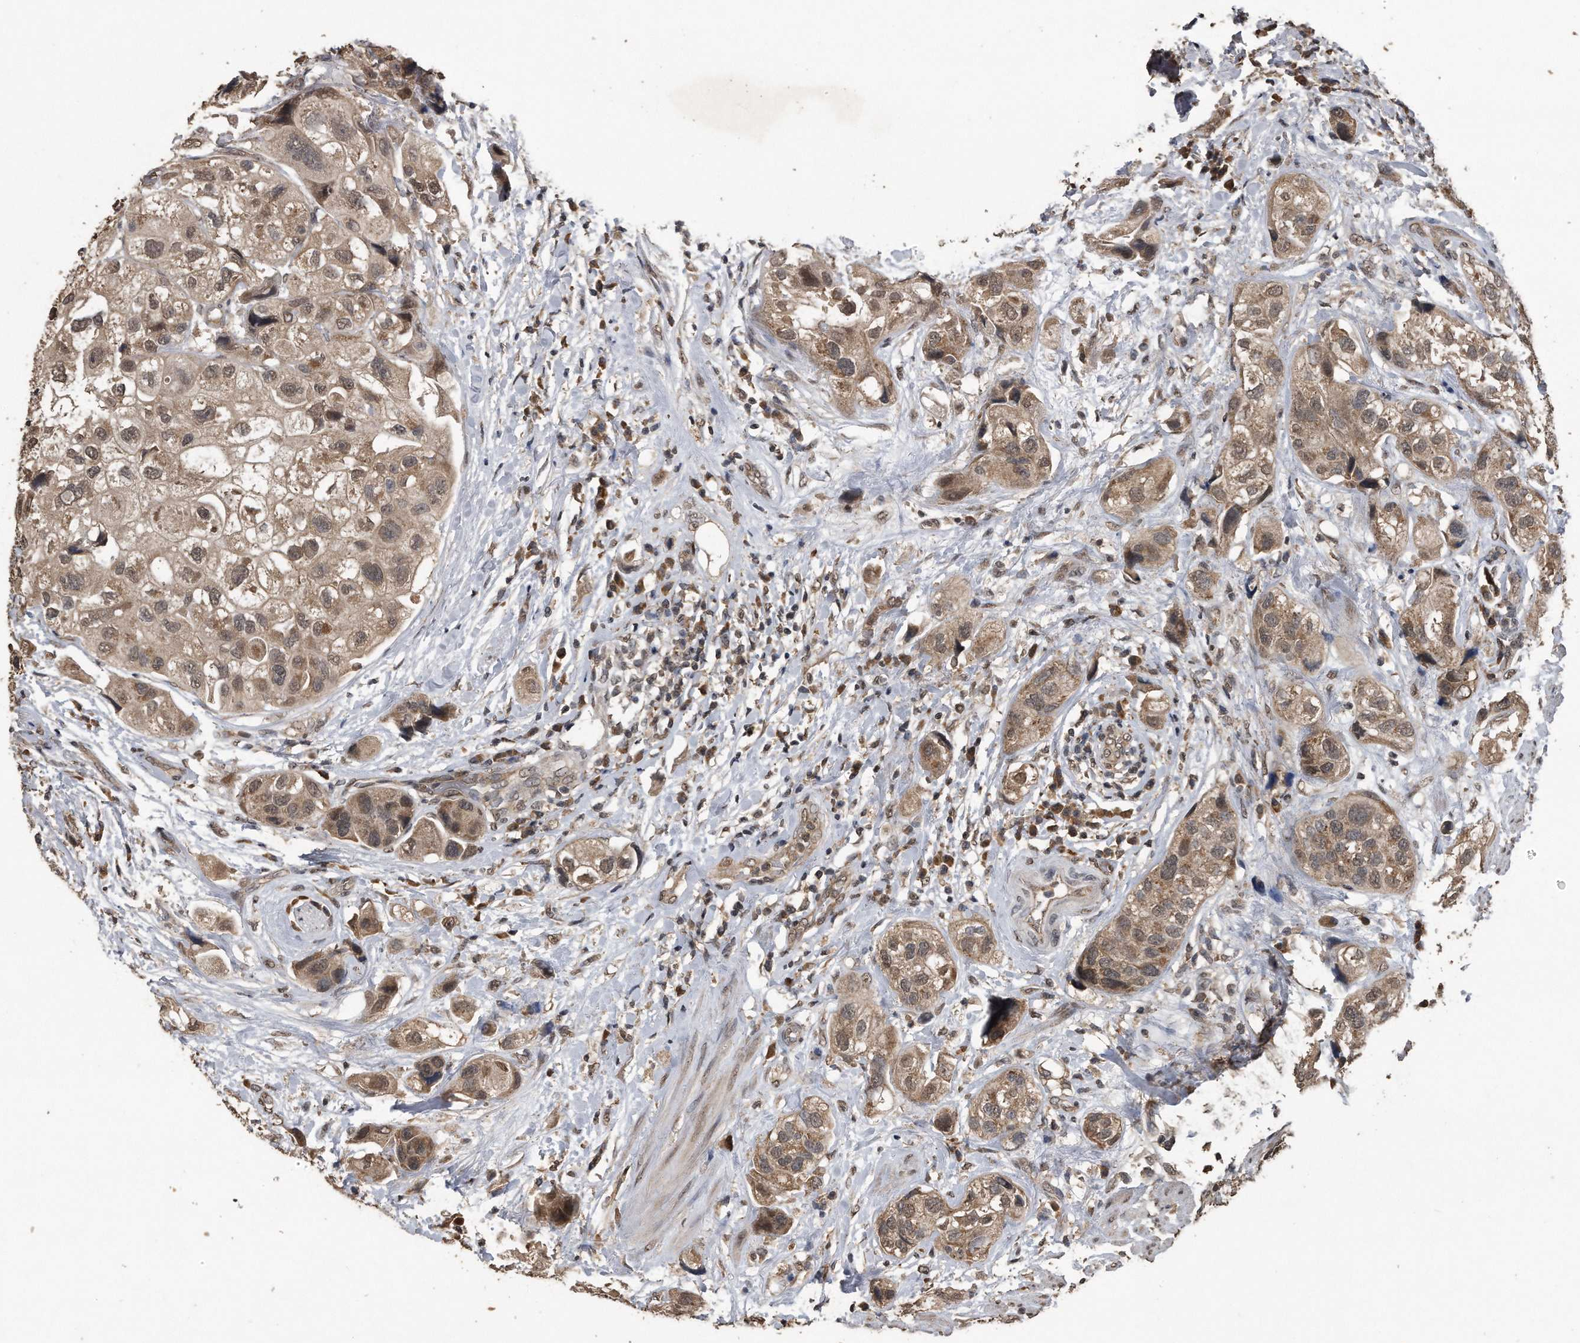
{"staining": {"intensity": "weak", "quantity": ">75%", "location": "cytoplasmic/membranous,nuclear"}, "tissue": "urothelial cancer", "cell_type": "Tumor cells", "image_type": "cancer", "snomed": [{"axis": "morphology", "description": "Urothelial carcinoma, High grade"}, {"axis": "topography", "description": "Urinary bladder"}], "caption": "An immunohistochemistry micrograph of neoplastic tissue is shown. Protein staining in brown highlights weak cytoplasmic/membranous and nuclear positivity in high-grade urothelial carcinoma within tumor cells. (DAB (3,3'-diaminobenzidine) = brown stain, brightfield microscopy at high magnification).", "gene": "CRYZL1", "patient": {"sex": "female", "age": 64}}